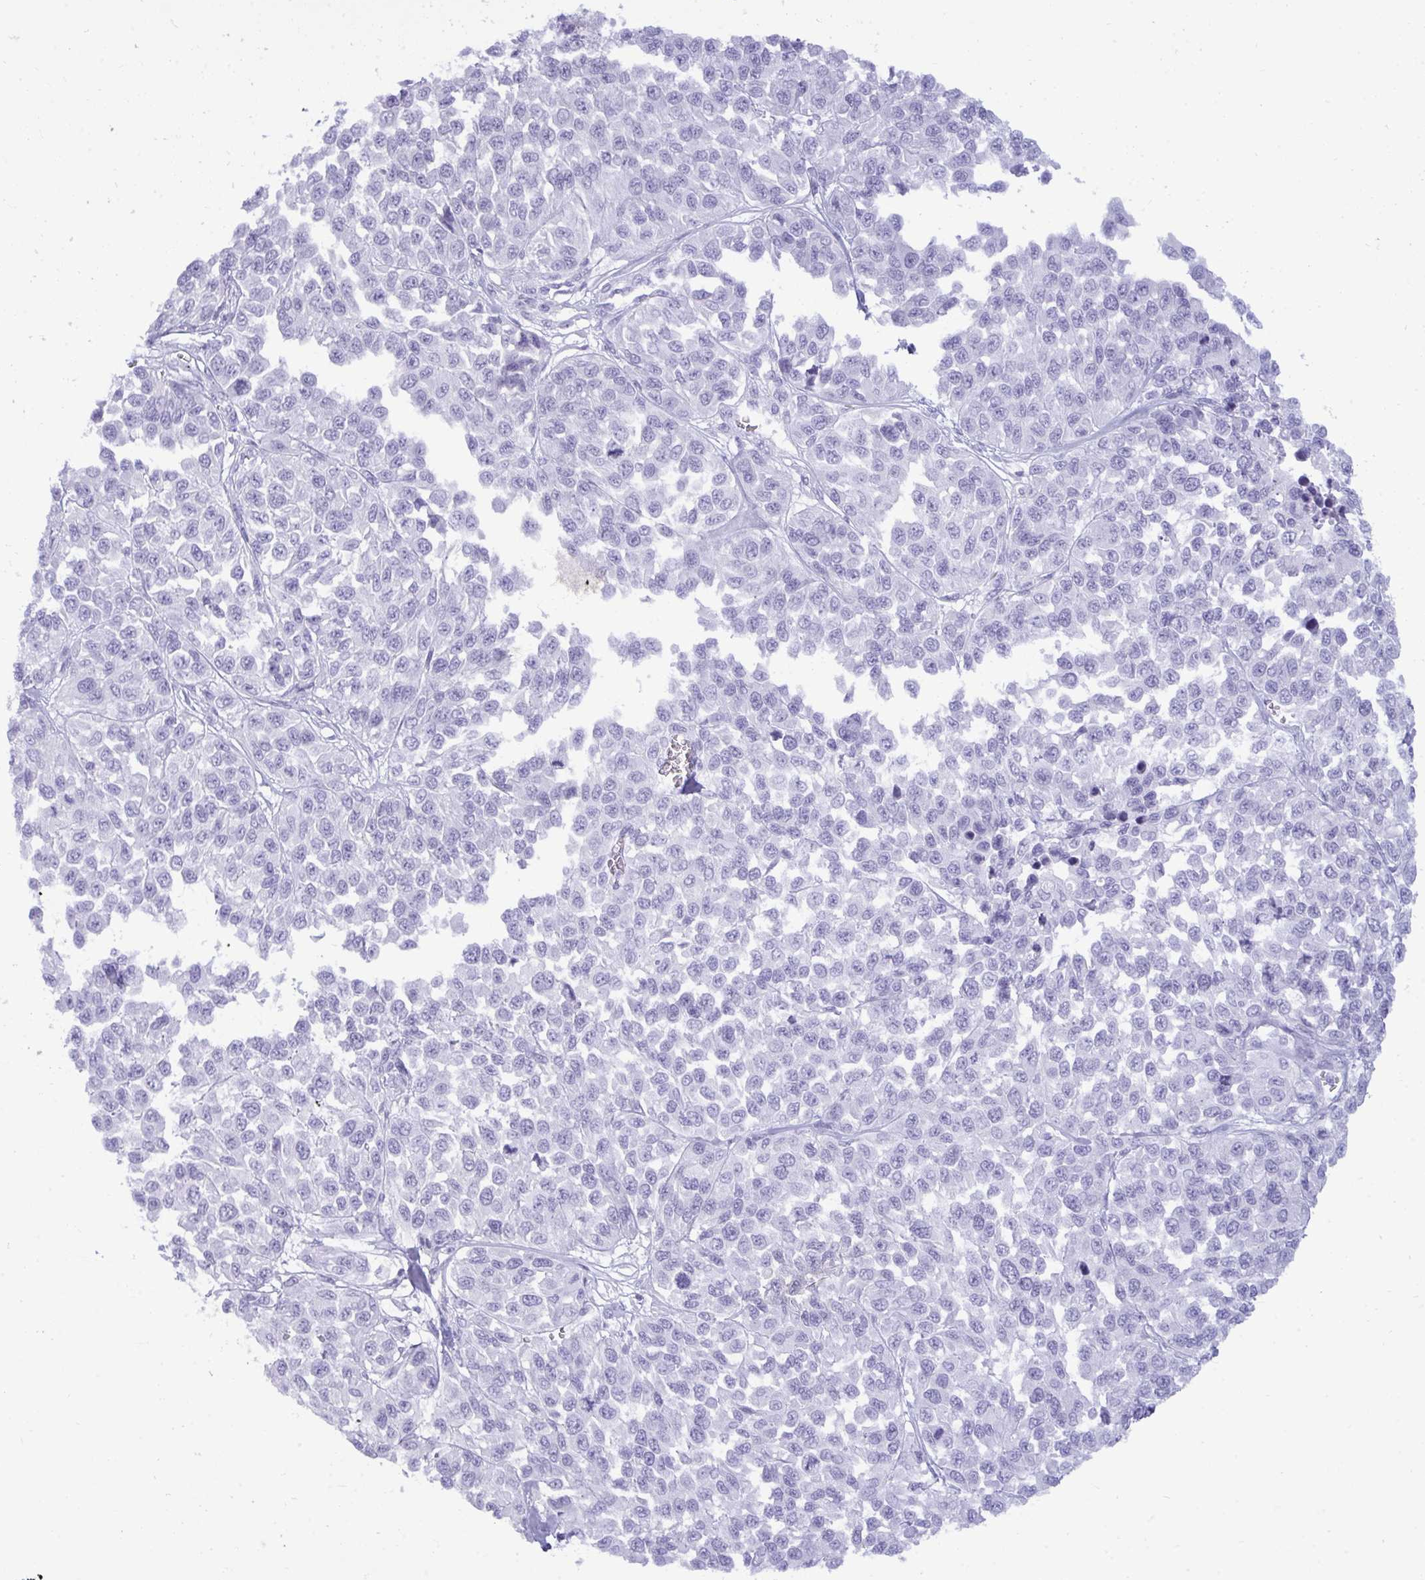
{"staining": {"intensity": "negative", "quantity": "none", "location": "none"}, "tissue": "melanoma", "cell_type": "Tumor cells", "image_type": "cancer", "snomed": [{"axis": "morphology", "description": "Malignant melanoma, NOS"}, {"axis": "topography", "description": "Skin"}], "caption": "The immunohistochemistry photomicrograph has no significant positivity in tumor cells of melanoma tissue. (DAB IHC visualized using brightfield microscopy, high magnification).", "gene": "ANKRD60", "patient": {"sex": "male", "age": 62}}